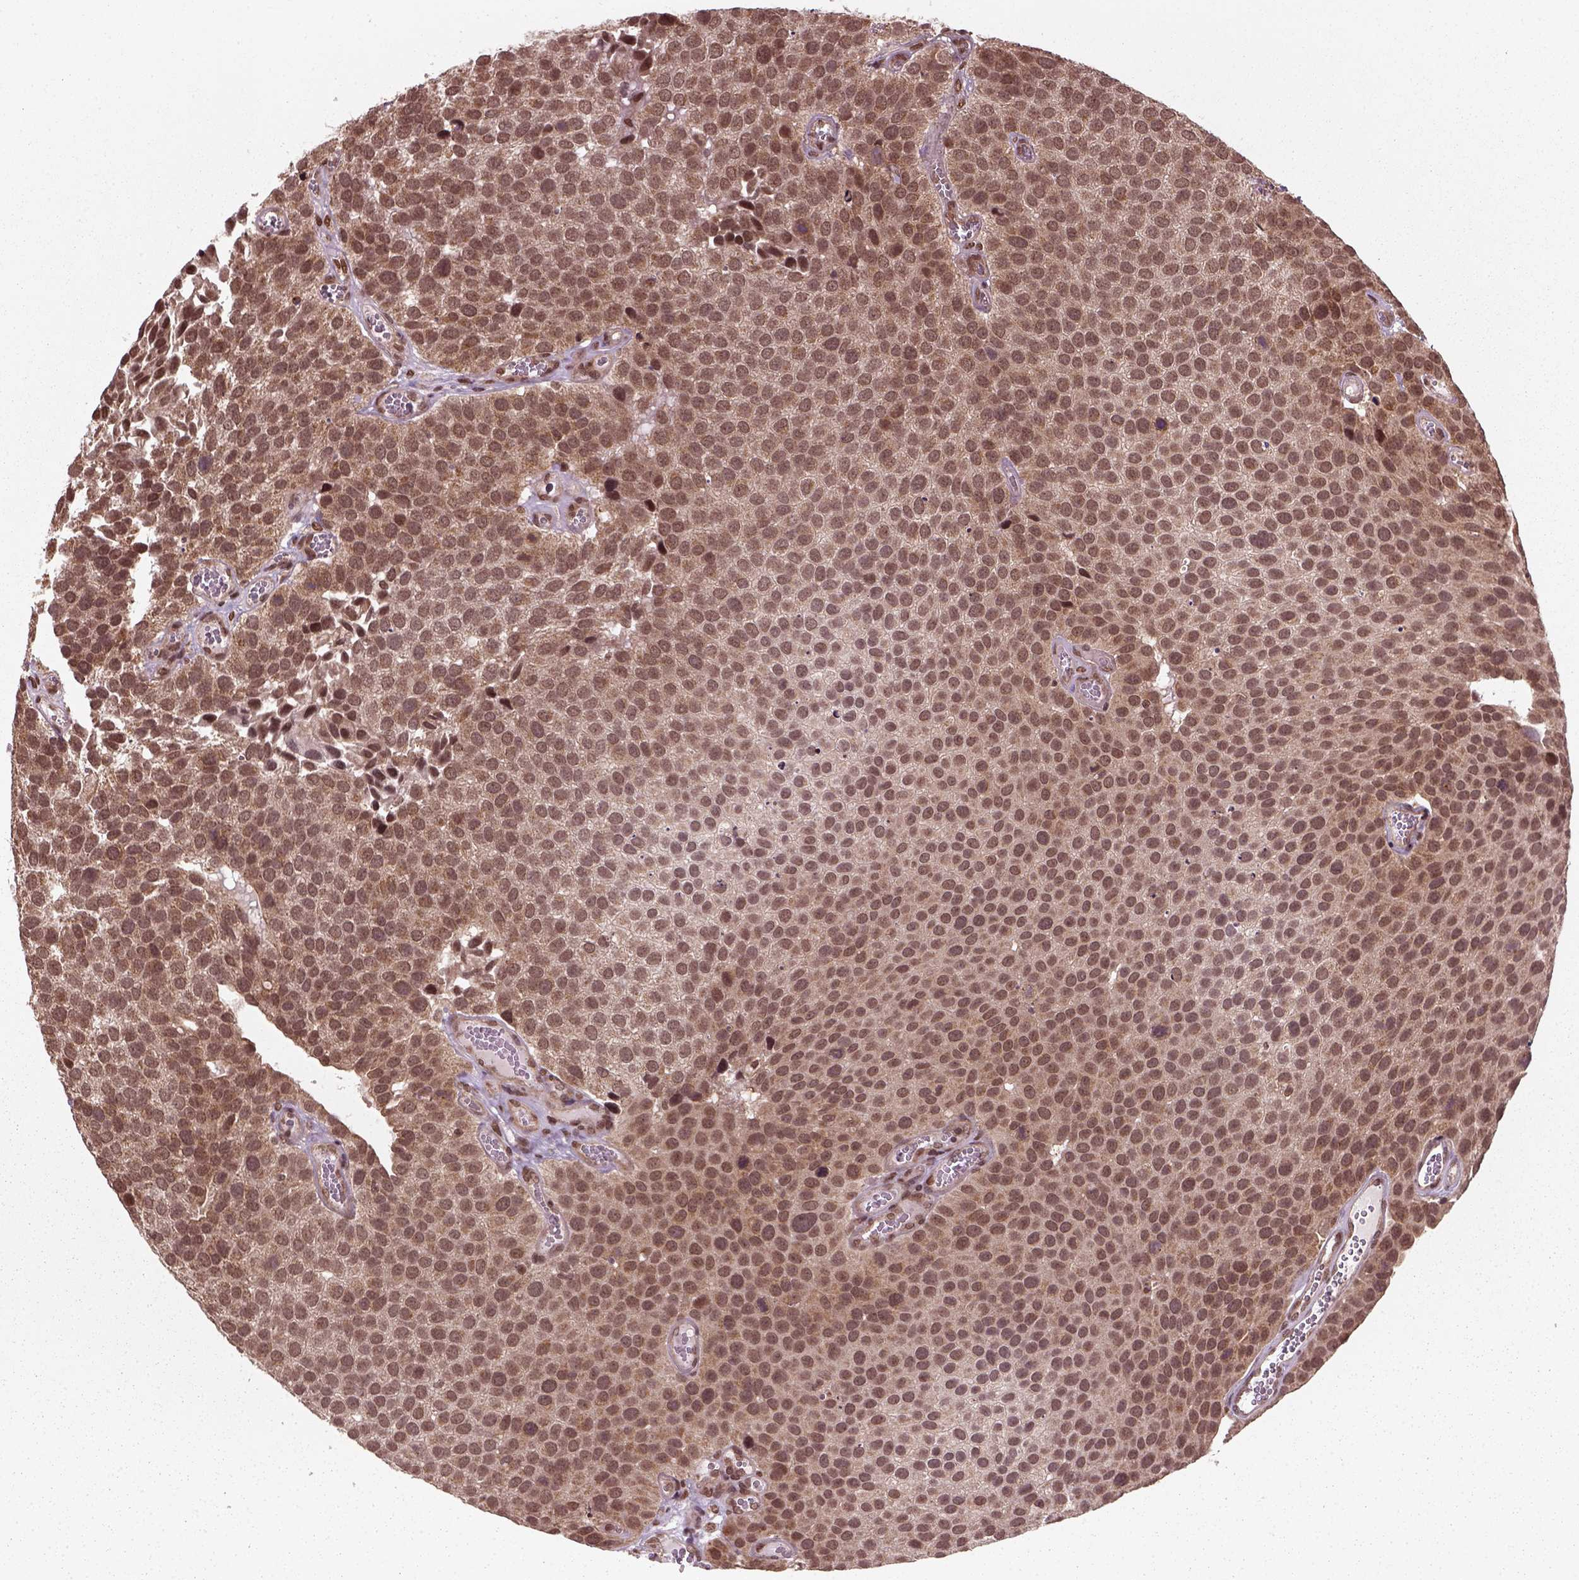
{"staining": {"intensity": "moderate", "quantity": ">75%", "location": "cytoplasmic/membranous"}, "tissue": "urothelial cancer", "cell_type": "Tumor cells", "image_type": "cancer", "snomed": [{"axis": "morphology", "description": "Urothelial carcinoma, Low grade"}, {"axis": "topography", "description": "Urinary bladder"}], "caption": "A brown stain shows moderate cytoplasmic/membranous expression of a protein in urothelial cancer tumor cells.", "gene": "NUDT9", "patient": {"sex": "female", "age": 69}}